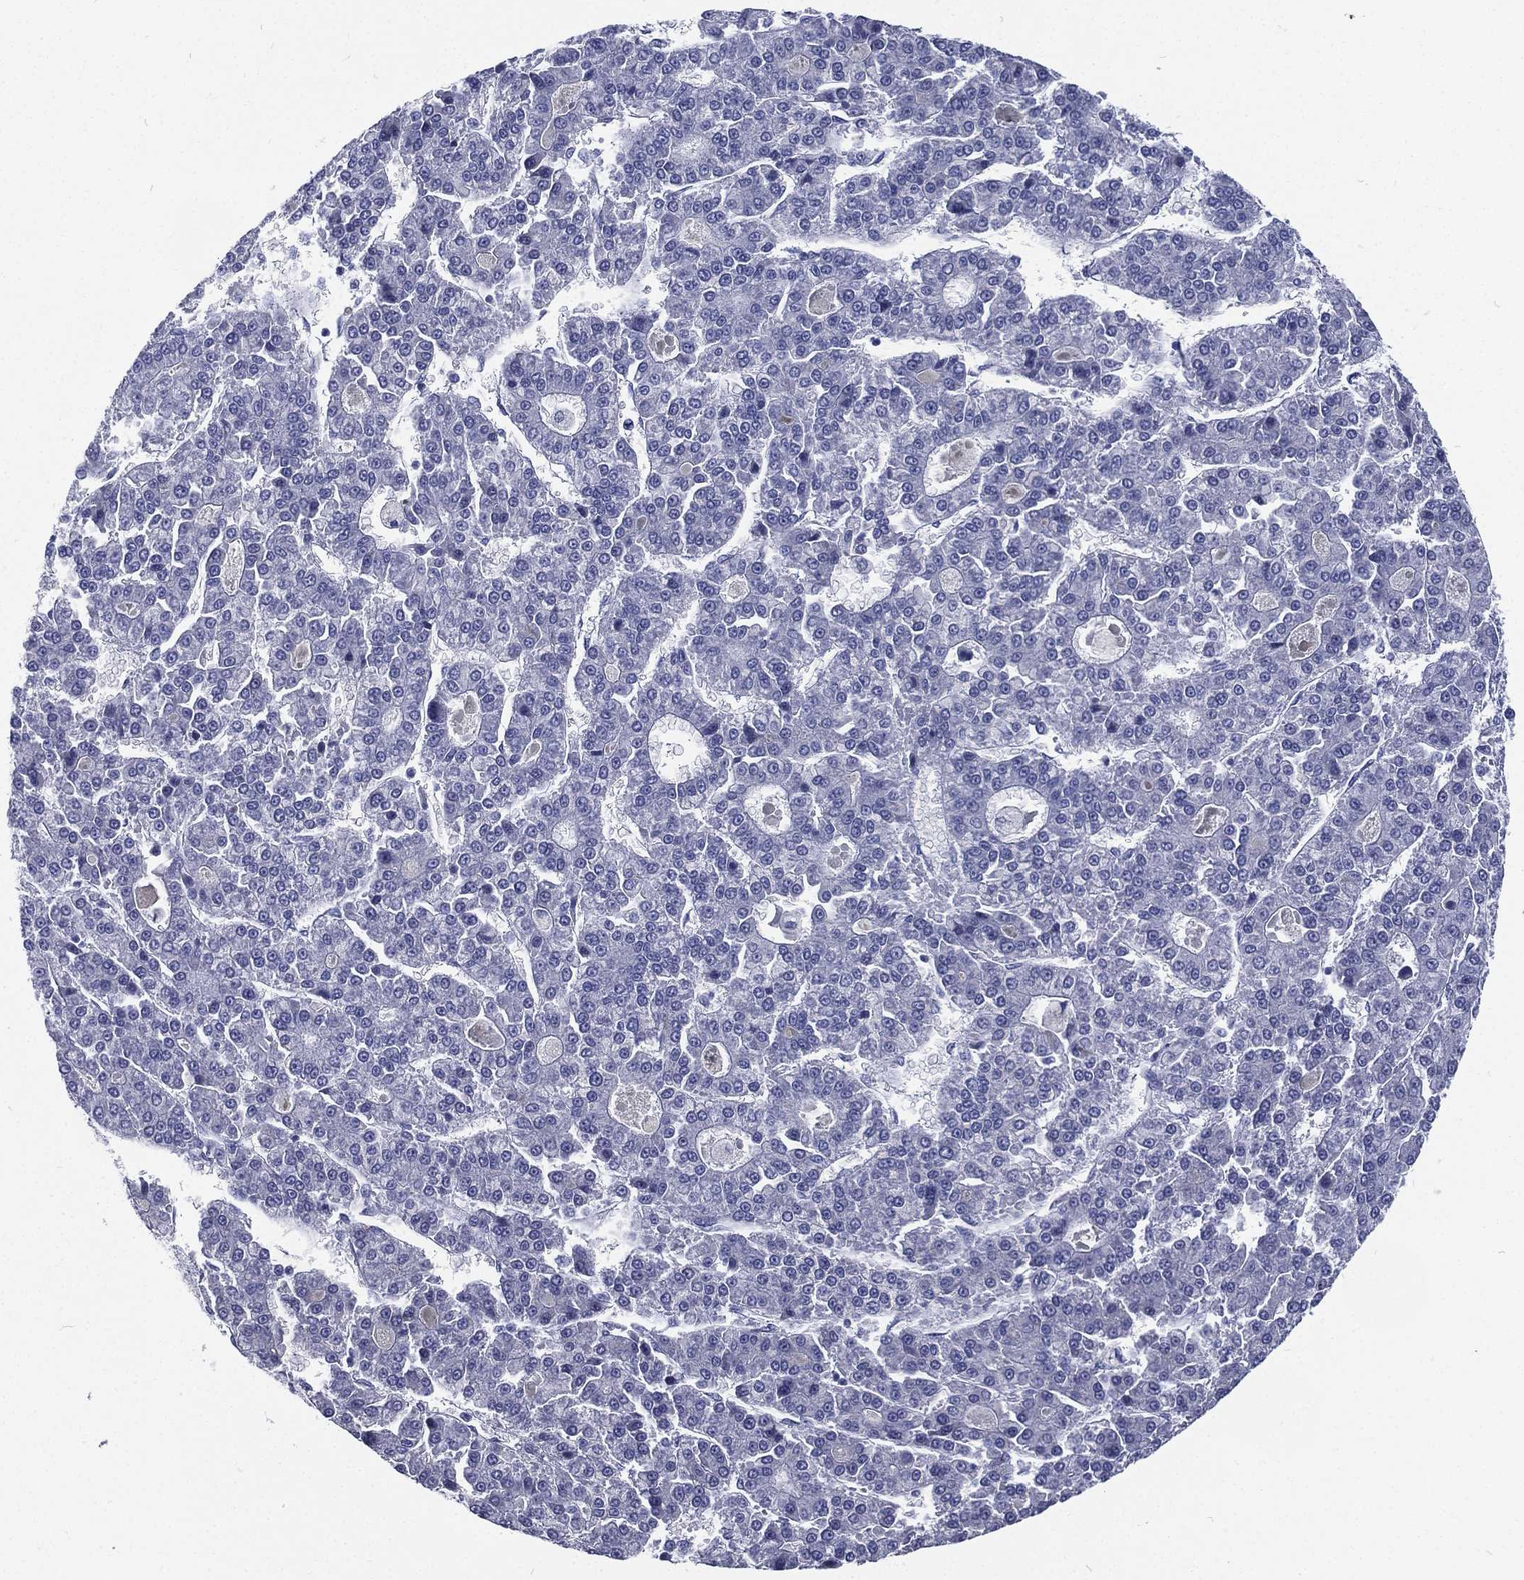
{"staining": {"intensity": "negative", "quantity": "none", "location": "none"}, "tissue": "liver cancer", "cell_type": "Tumor cells", "image_type": "cancer", "snomed": [{"axis": "morphology", "description": "Carcinoma, Hepatocellular, NOS"}, {"axis": "topography", "description": "Liver"}], "caption": "This is an immunohistochemistry (IHC) image of human liver cancer (hepatocellular carcinoma). There is no expression in tumor cells.", "gene": "RSPH4A", "patient": {"sex": "male", "age": 70}}